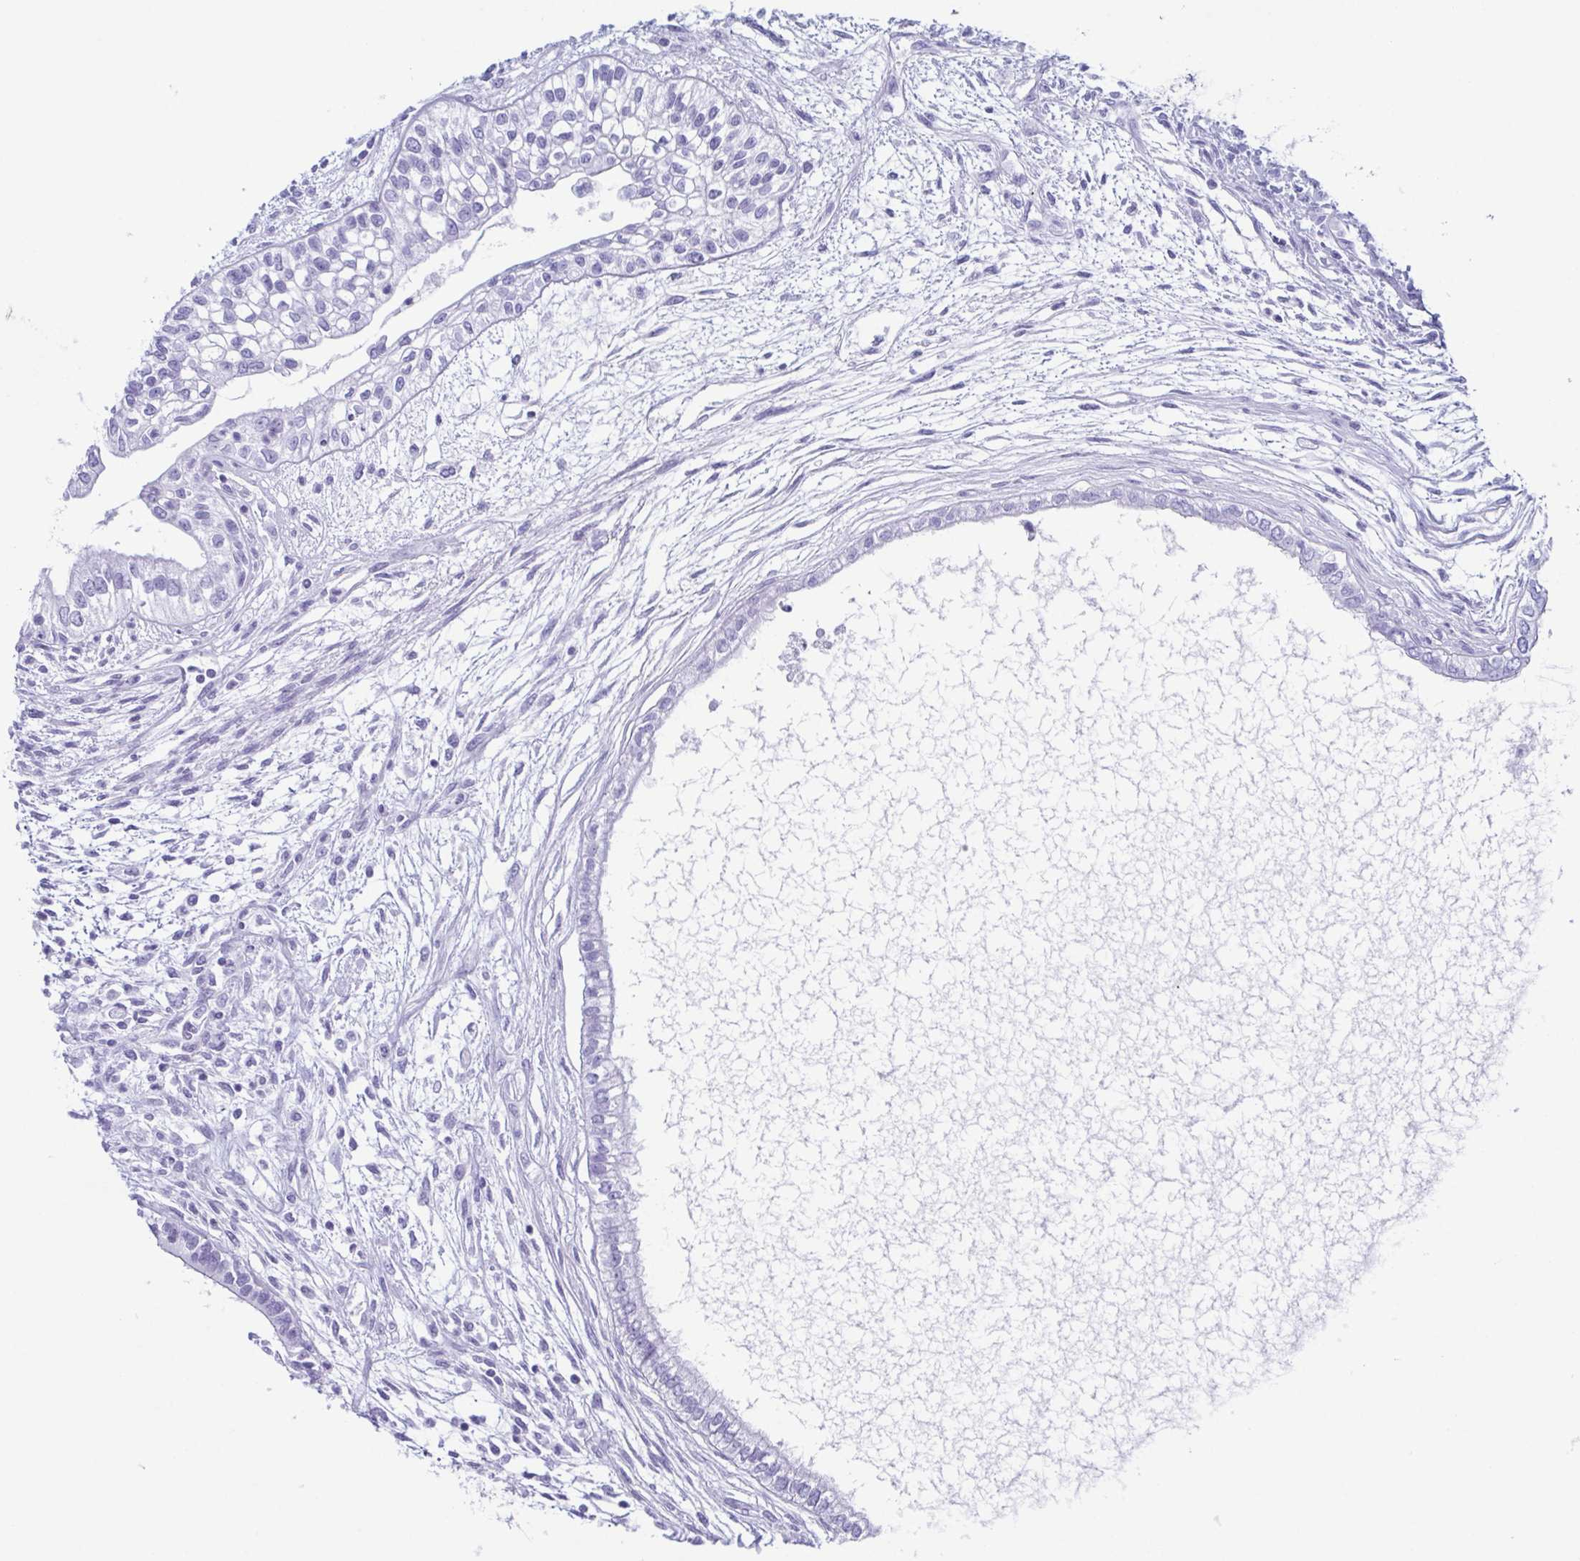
{"staining": {"intensity": "negative", "quantity": "none", "location": "none"}, "tissue": "testis cancer", "cell_type": "Tumor cells", "image_type": "cancer", "snomed": [{"axis": "morphology", "description": "Carcinoma, Embryonal, NOS"}, {"axis": "topography", "description": "Testis"}], "caption": "This is an IHC histopathology image of human testis cancer. There is no expression in tumor cells.", "gene": "ENKUR", "patient": {"sex": "male", "age": 37}}